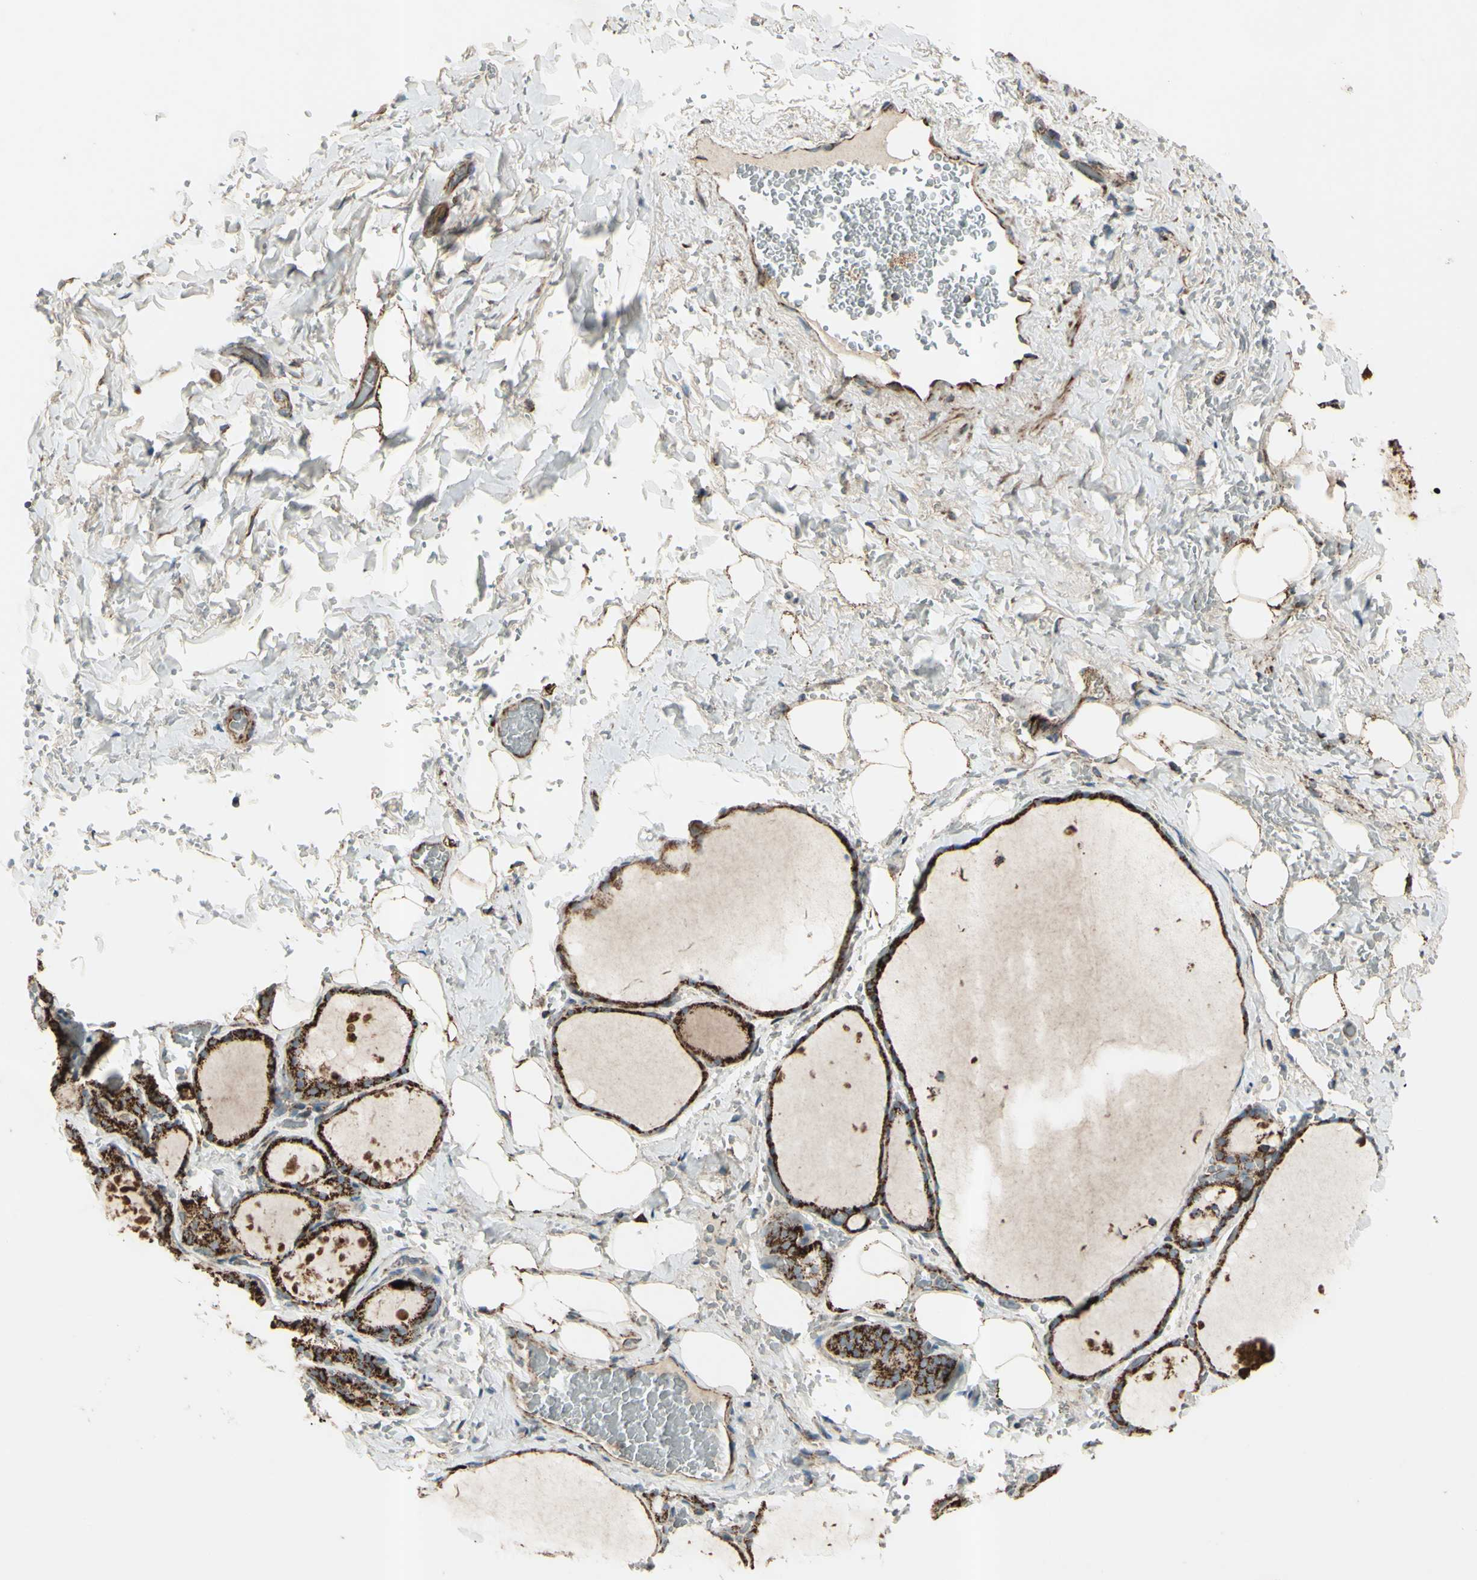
{"staining": {"intensity": "strong", "quantity": ">75%", "location": "cytoplasmic/membranous"}, "tissue": "thyroid gland", "cell_type": "Glandular cells", "image_type": "normal", "snomed": [{"axis": "morphology", "description": "Normal tissue, NOS"}, {"axis": "topography", "description": "Thyroid gland"}], "caption": "DAB (3,3'-diaminobenzidine) immunohistochemical staining of benign human thyroid gland displays strong cytoplasmic/membranous protein expression in approximately >75% of glandular cells. (brown staining indicates protein expression, while blue staining denotes nuclei).", "gene": "RHOT1", "patient": {"sex": "male", "age": 61}}